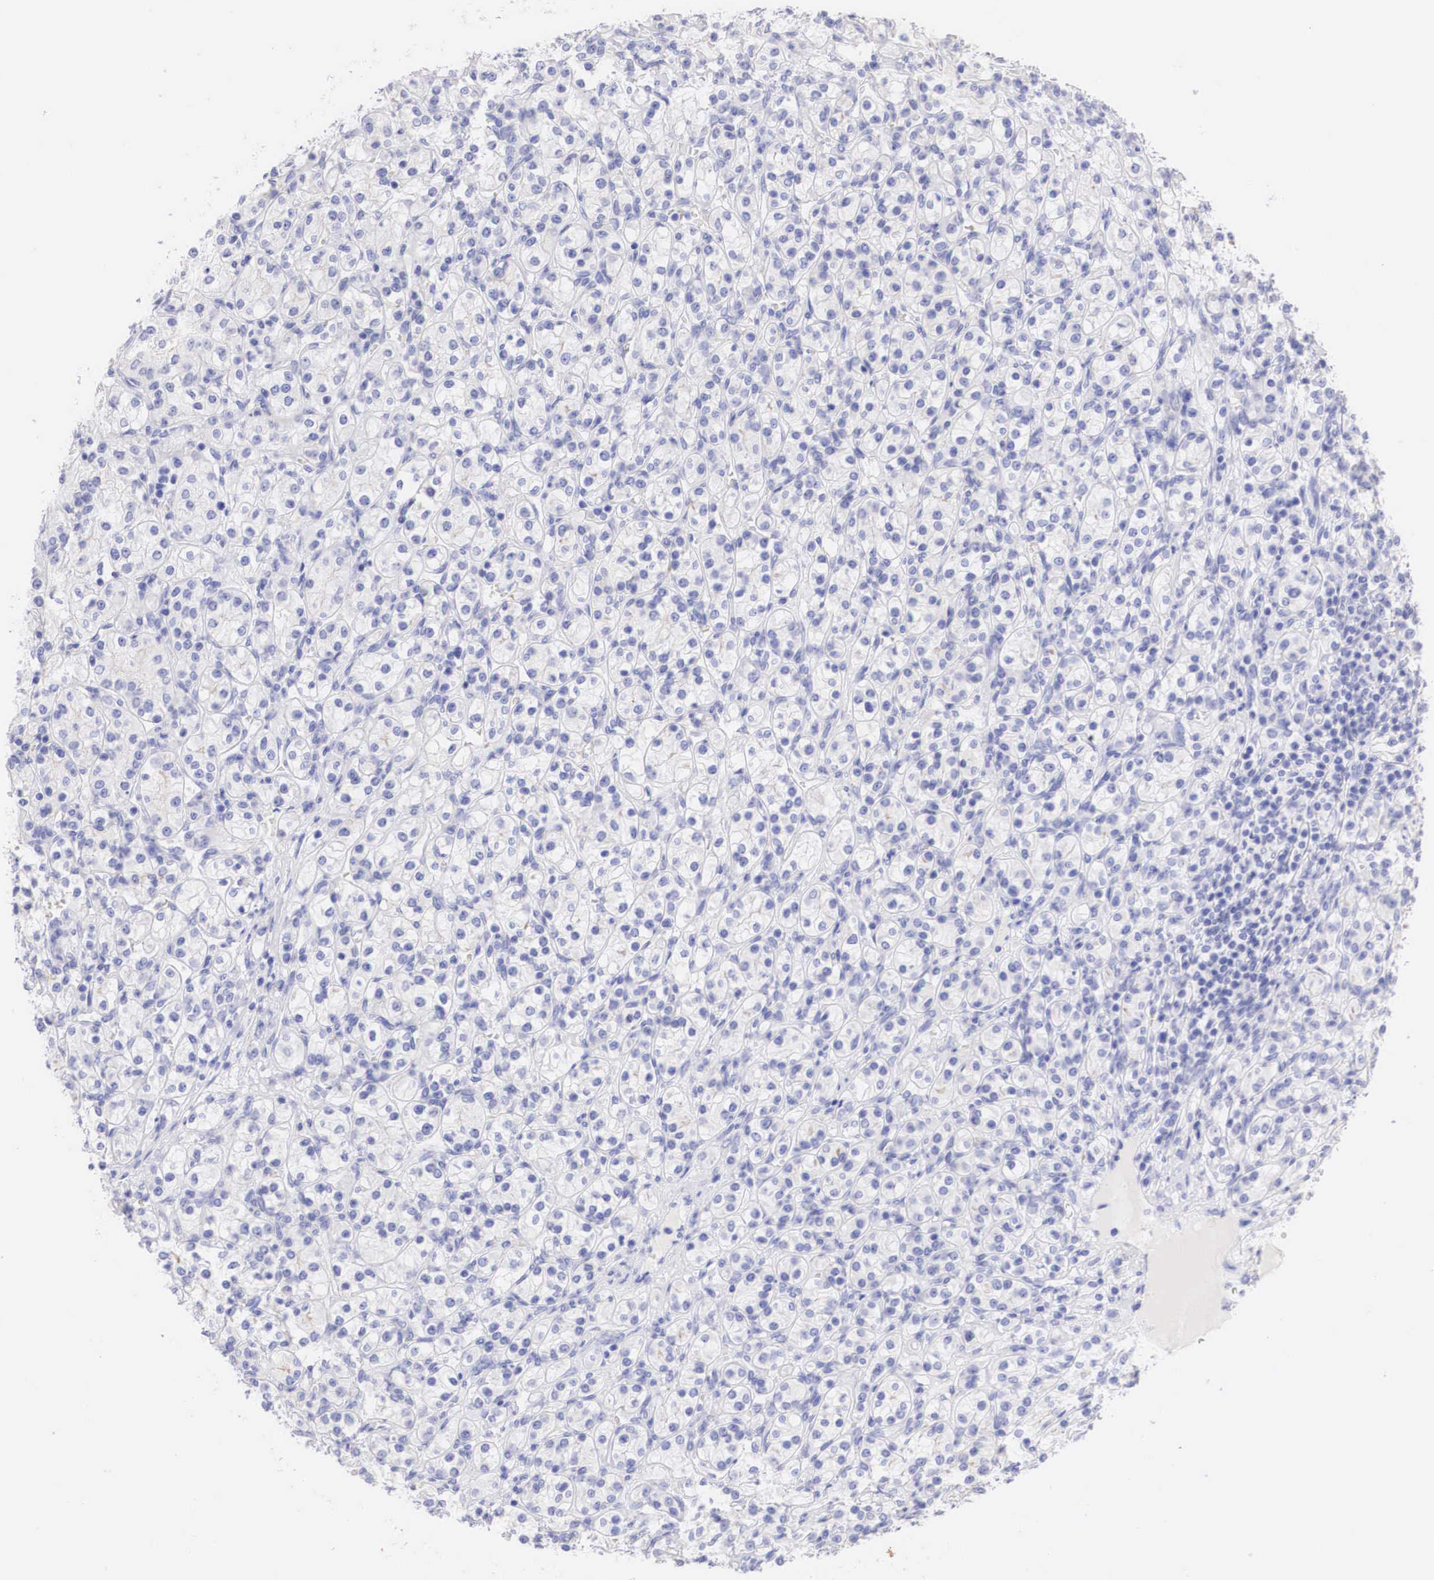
{"staining": {"intensity": "negative", "quantity": "none", "location": "none"}, "tissue": "renal cancer", "cell_type": "Tumor cells", "image_type": "cancer", "snomed": [{"axis": "morphology", "description": "Adenocarcinoma, NOS"}, {"axis": "topography", "description": "Kidney"}], "caption": "IHC image of neoplastic tissue: renal cancer (adenocarcinoma) stained with DAB (3,3'-diaminobenzidine) shows no significant protein expression in tumor cells.", "gene": "ERBB2", "patient": {"sex": "male", "age": 77}}